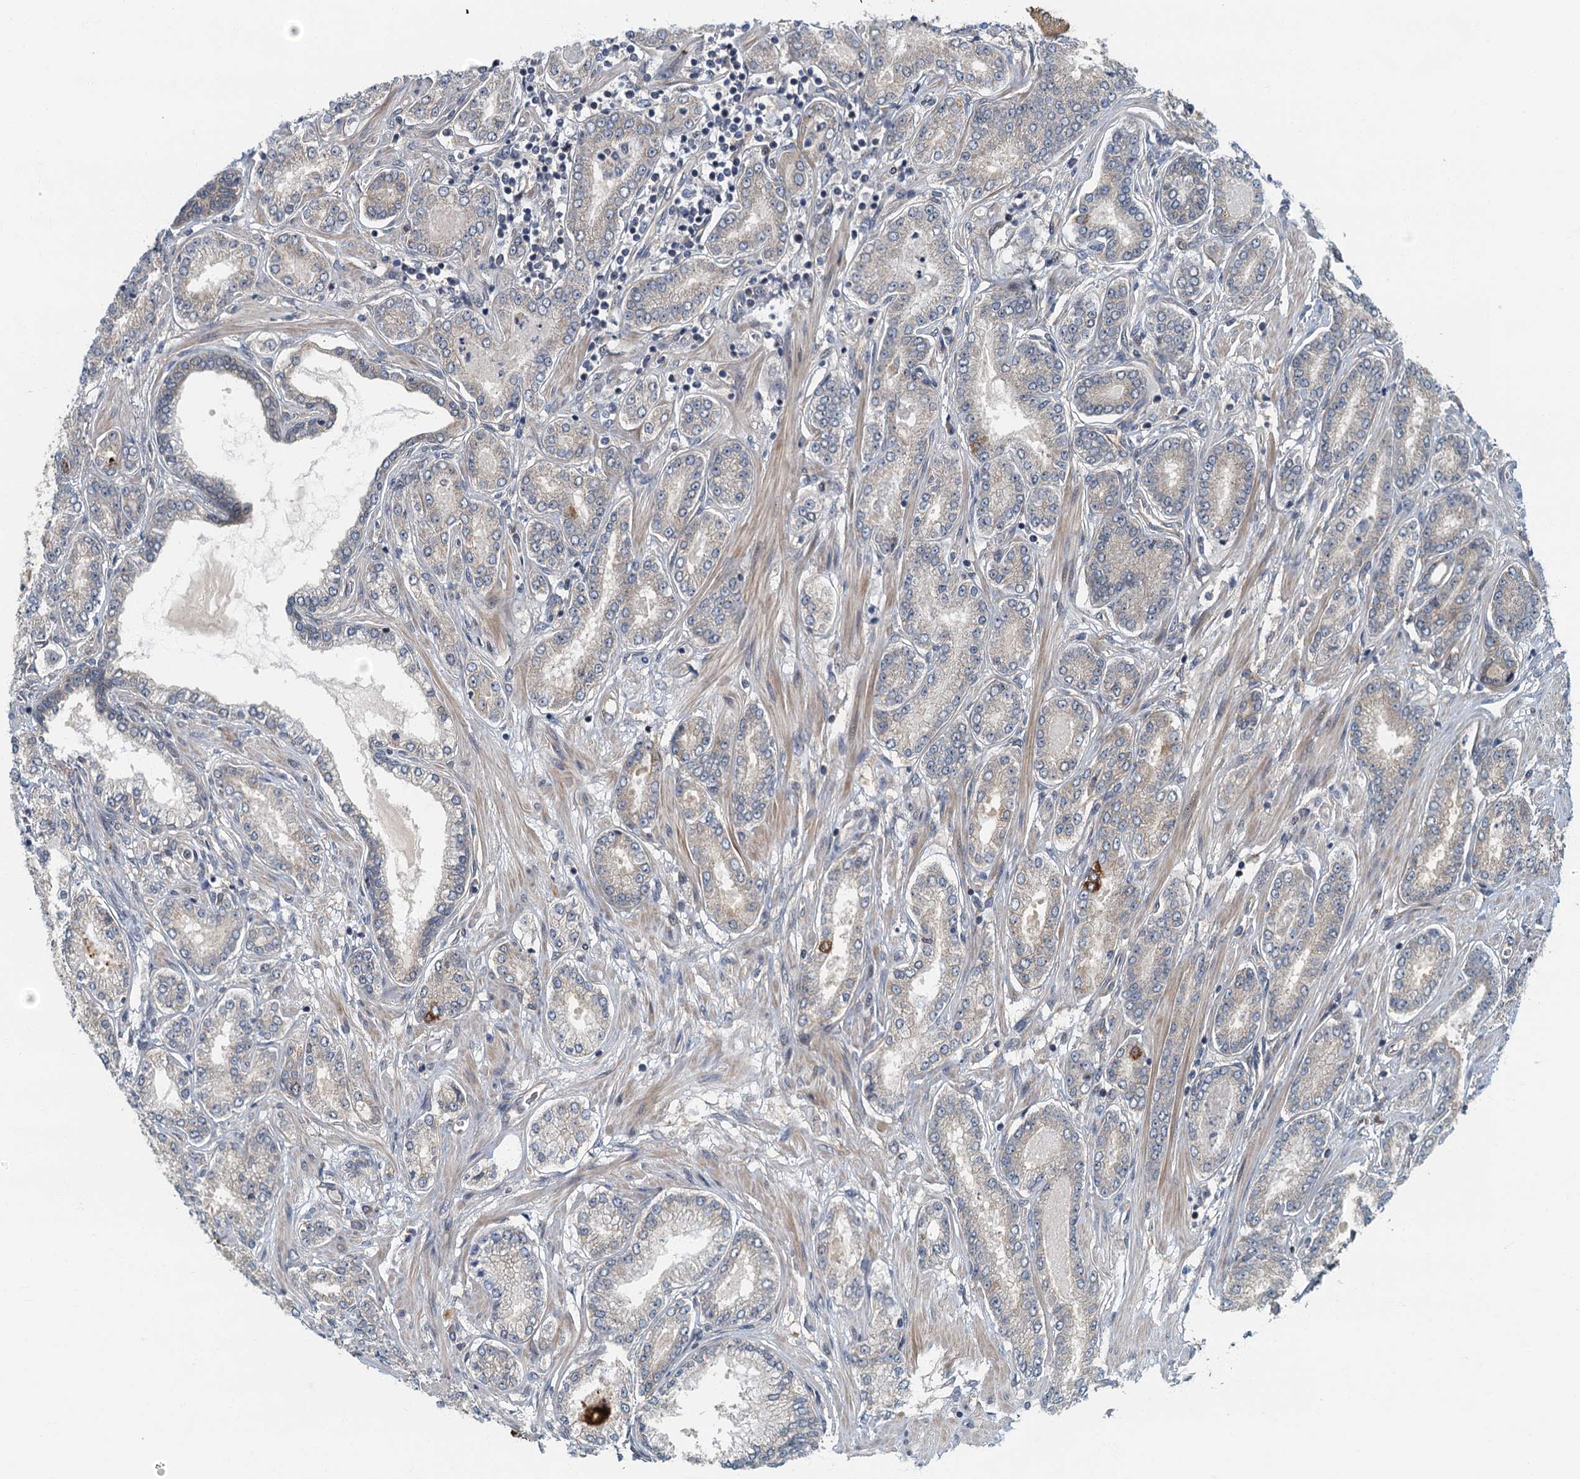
{"staining": {"intensity": "weak", "quantity": "25%-75%", "location": "cytoplasmic/membranous"}, "tissue": "prostate cancer", "cell_type": "Tumor cells", "image_type": "cancer", "snomed": [{"axis": "morphology", "description": "Adenocarcinoma, Low grade"}, {"axis": "topography", "description": "Prostate"}], "caption": "This micrograph displays immunohistochemistry staining of prostate cancer (low-grade adenocarcinoma), with low weak cytoplasmic/membranous expression in about 25%-75% of tumor cells.", "gene": "CKAP2L", "patient": {"sex": "male", "age": 63}}